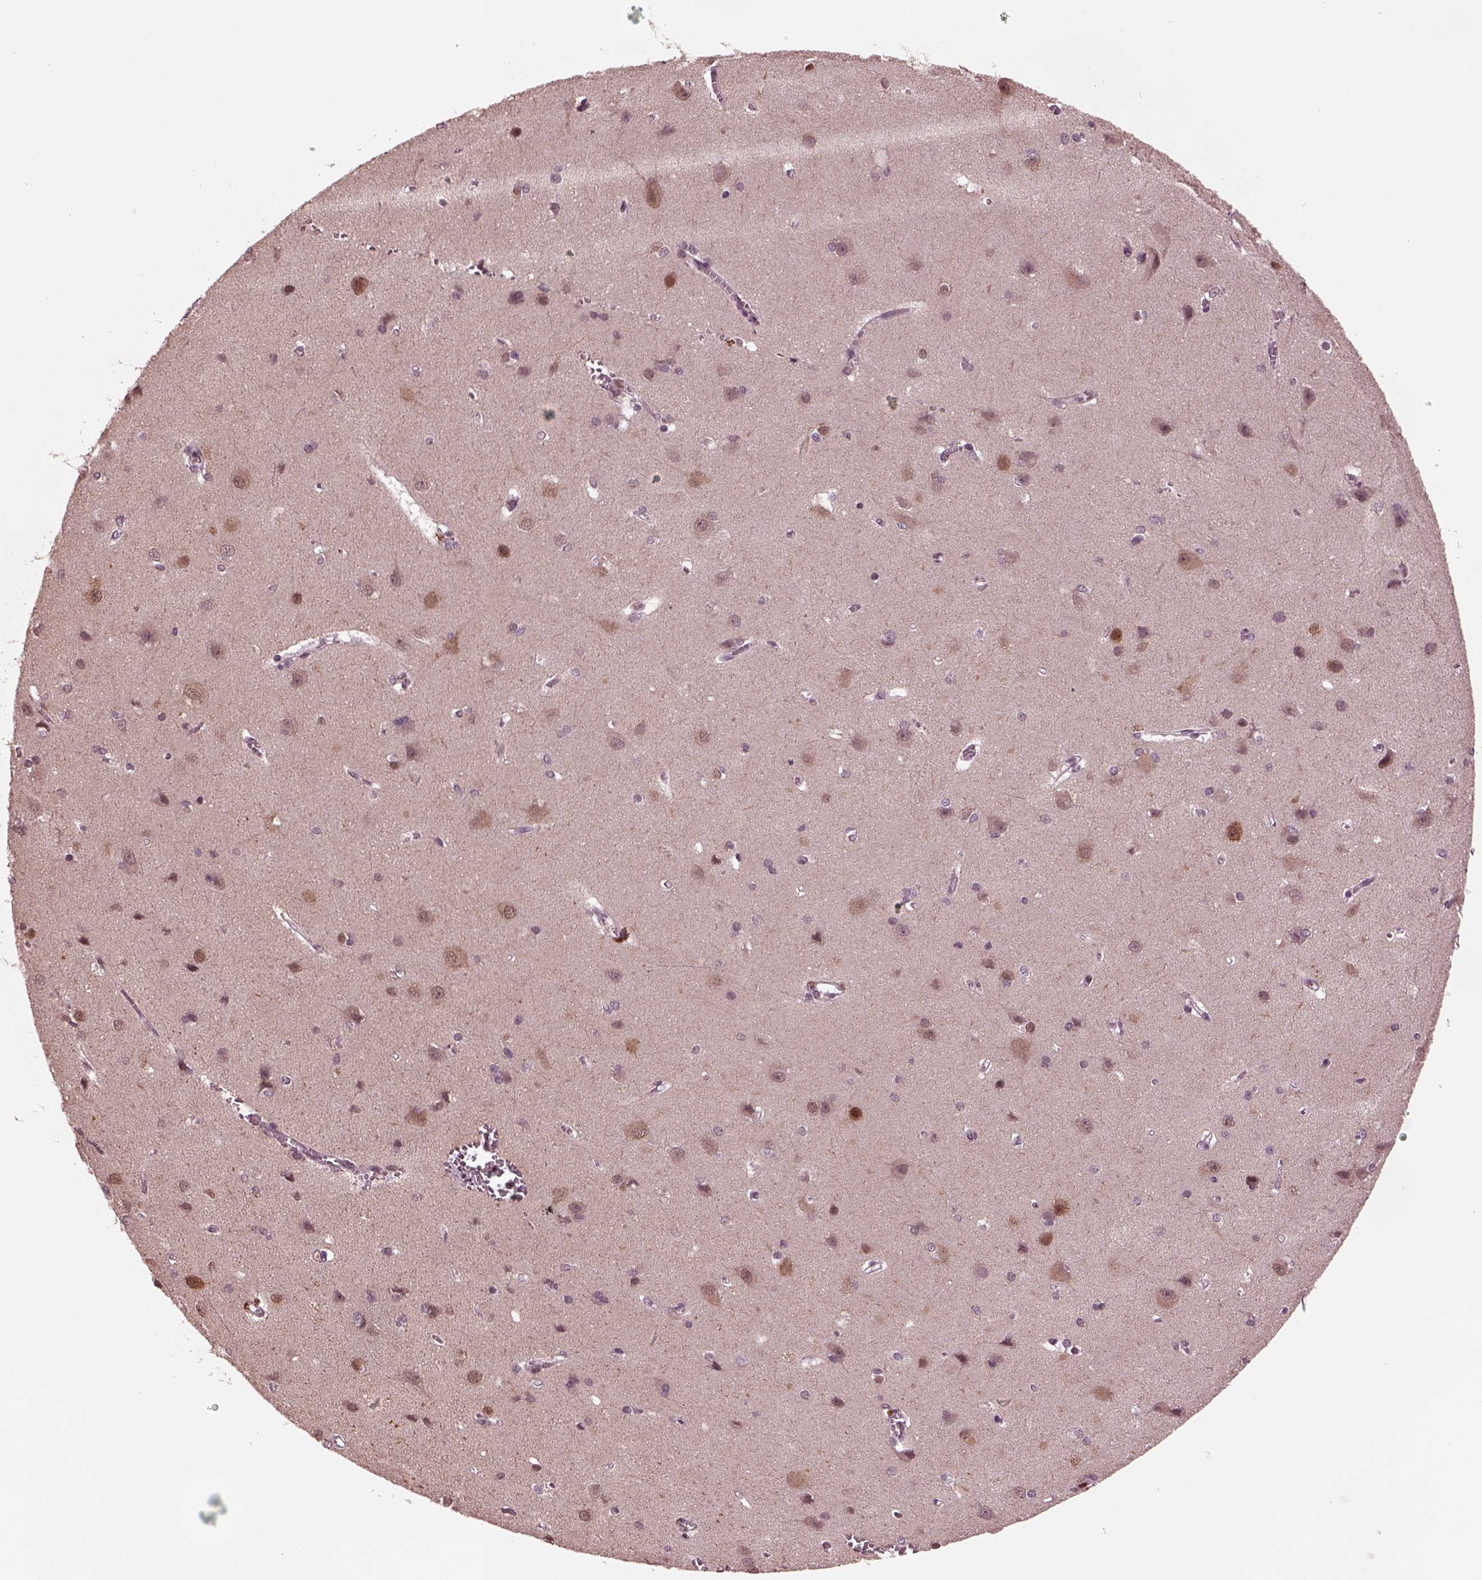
{"staining": {"intensity": "negative", "quantity": "none", "location": "none"}, "tissue": "cerebral cortex", "cell_type": "Endothelial cells", "image_type": "normal", "snomed": [{"axis": "morphology", "description": "Normal tissue, NOS"}, {"axis": "topography", "description": "Cerebral cortex"}], "caption": "The IHC micrograph has no significant positivity in endothelial cells of cerebral cortex. (Stains: DAB immunohistochemistry (IHC) with hematoxylin counter stain, Microscopy: brightfield microscopy at high magnification).", "gene": "NAP1L5", "patient": {"sex": "male", "age": 37}}